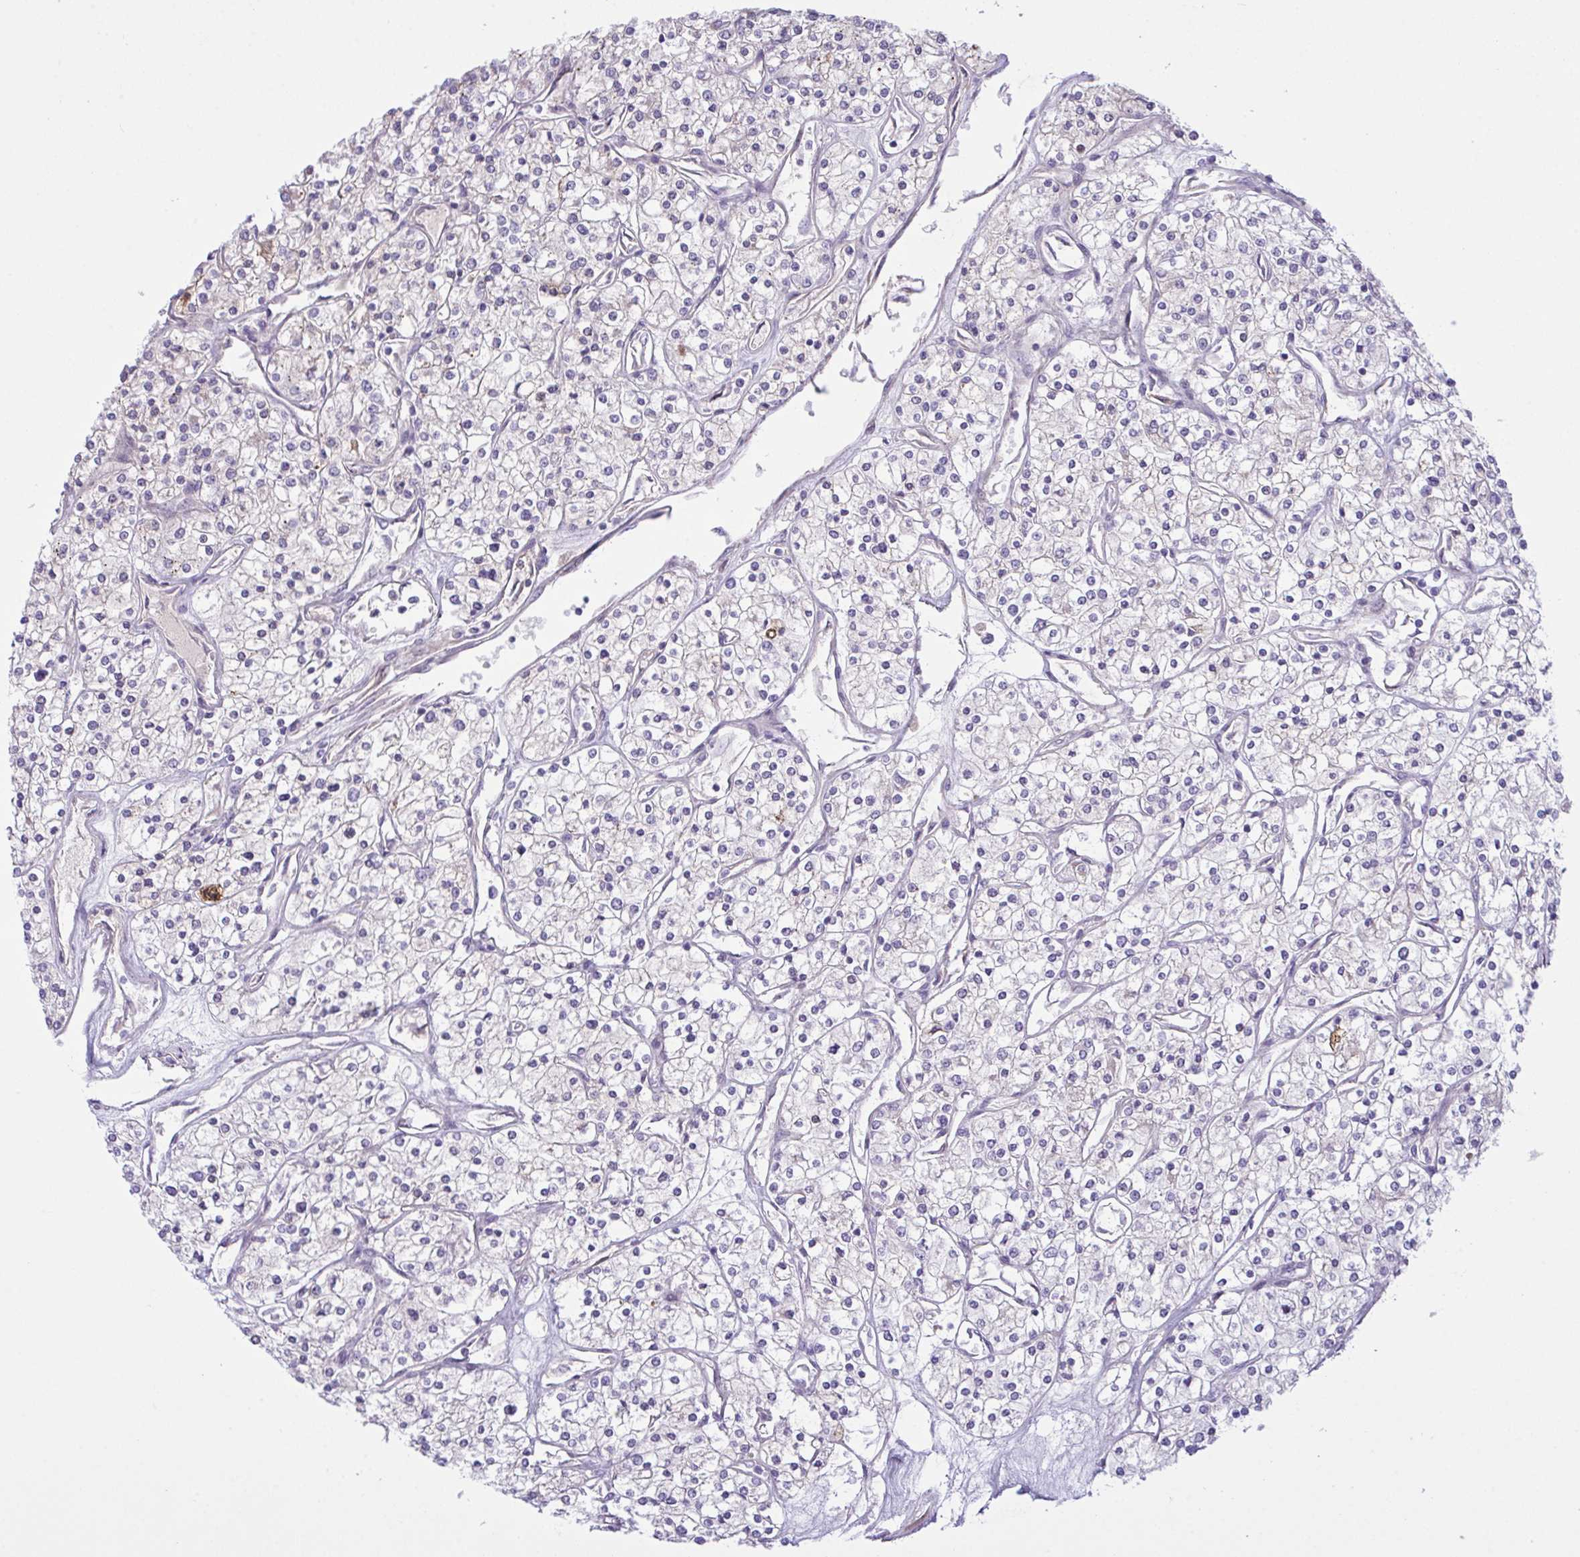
{"staining": {"intensity": "negative", "quantity": "none", "location": "none"}, "tissue": "renal cancer", "cell_type": "Tumor cells", "image_type": "cancer", "snomed": [{"axis": "morphology", "description": "Adenocarcinoma, NOS"}, {"axis": "topography", "description": "Kidney"}], "caption": "The immunohistochemistry (IHC) histopathology image has no significant staining in tumor cells of renal adenocarcinoma tissue.", "gene": "SYNPO2L", "patient": {"sex": "male", "age": 80}}